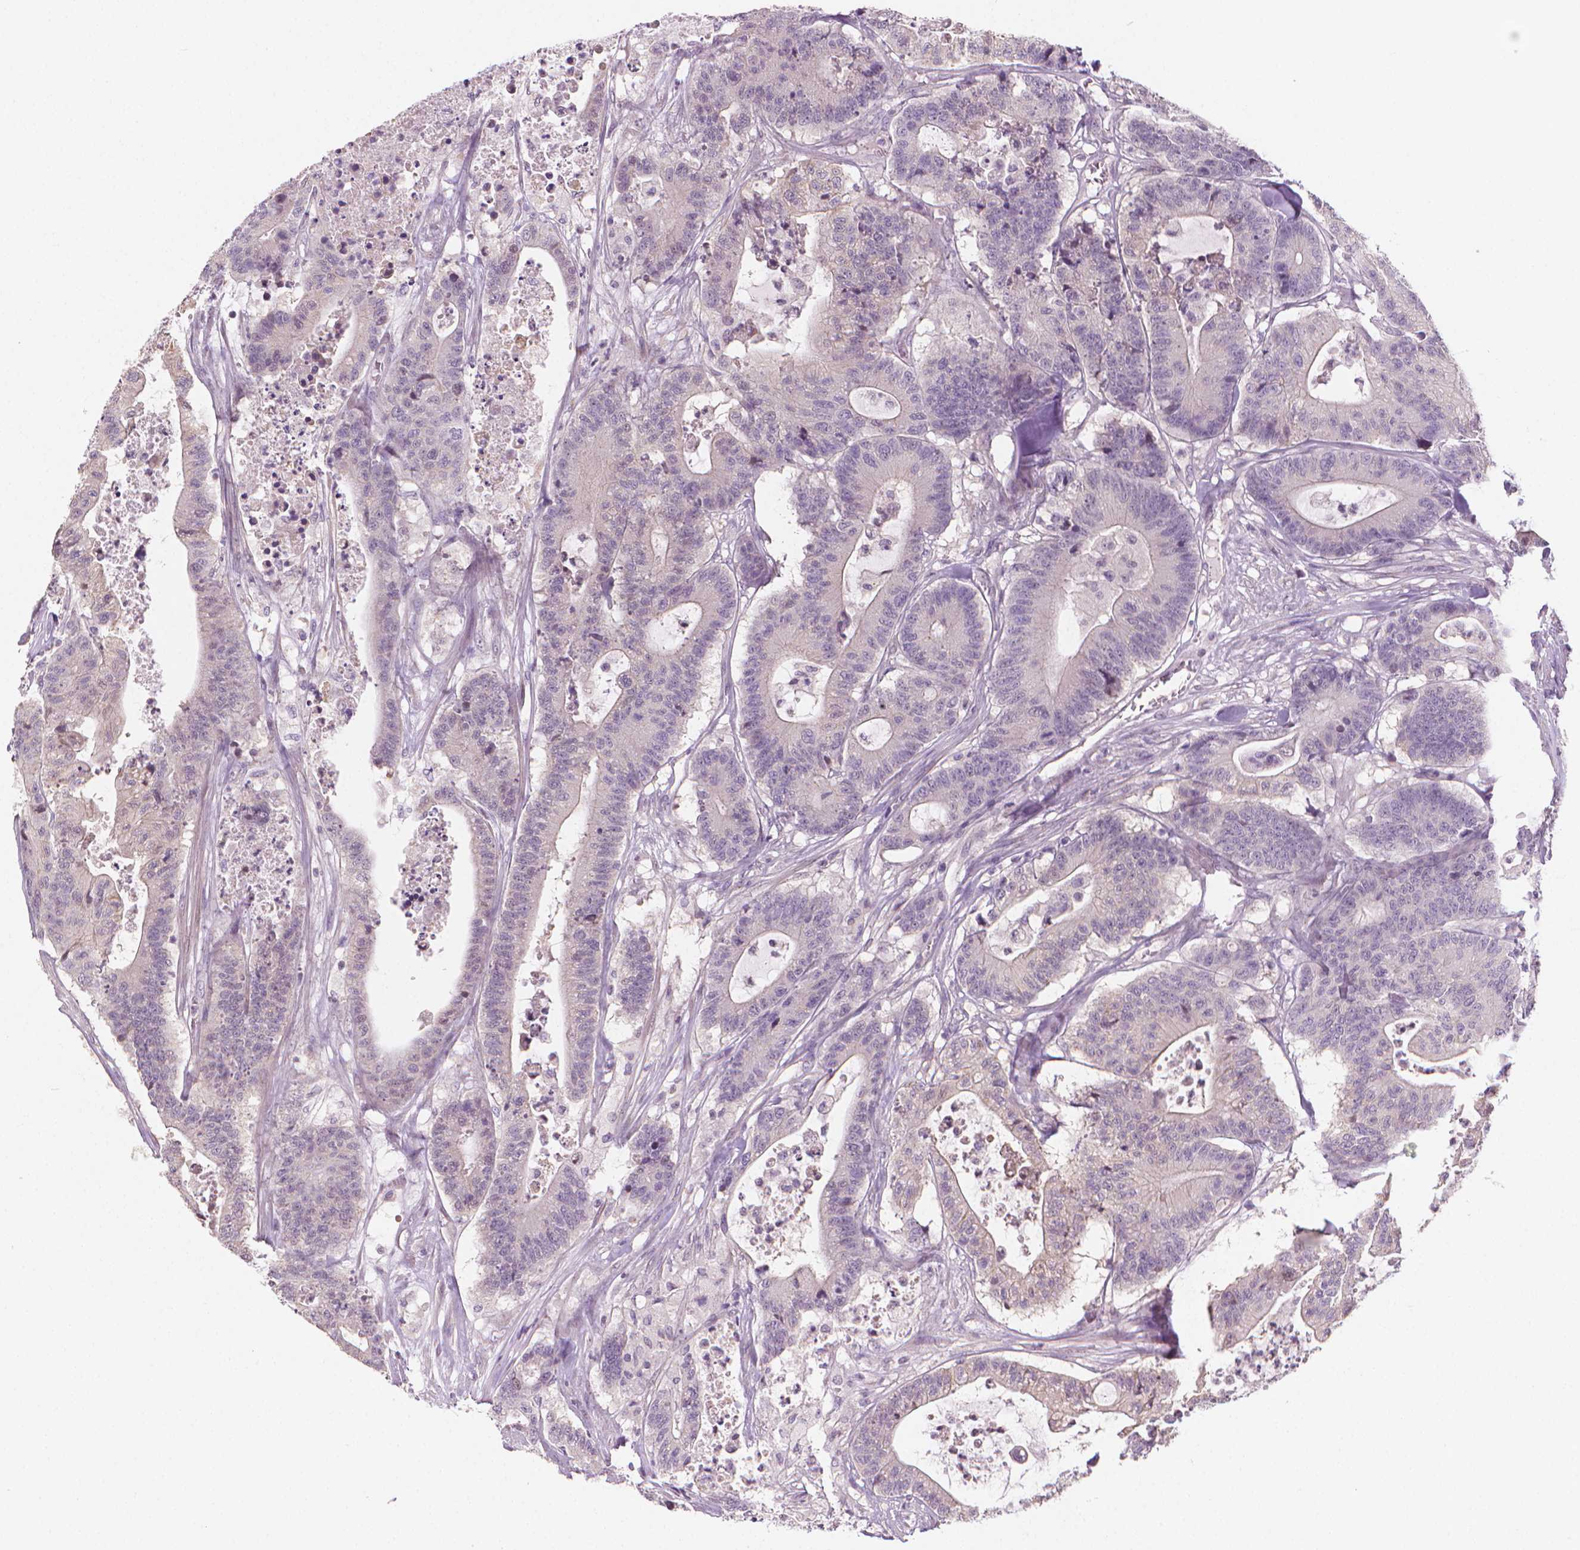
{"staining": {"intensity": "negative", "quantity": "none", "location": "none"}, "tissue": "colorectal cancer", "cell_type": "Tumor cells", "image_type": "cancer", "snomed": [{"axis": "morphology", "description": "Adenocarcinoma, NOS"}, {"axis": "topography", "description": "Colon"}], "caption": "DAB (3,3'-diaminobenzidine) immunohistochemical staining of human adenocarcinoma (colorectal) displays no significant staining in tumor cells.", "gene": "NCAN", "patient": {"sex": "female", "age": 84}}